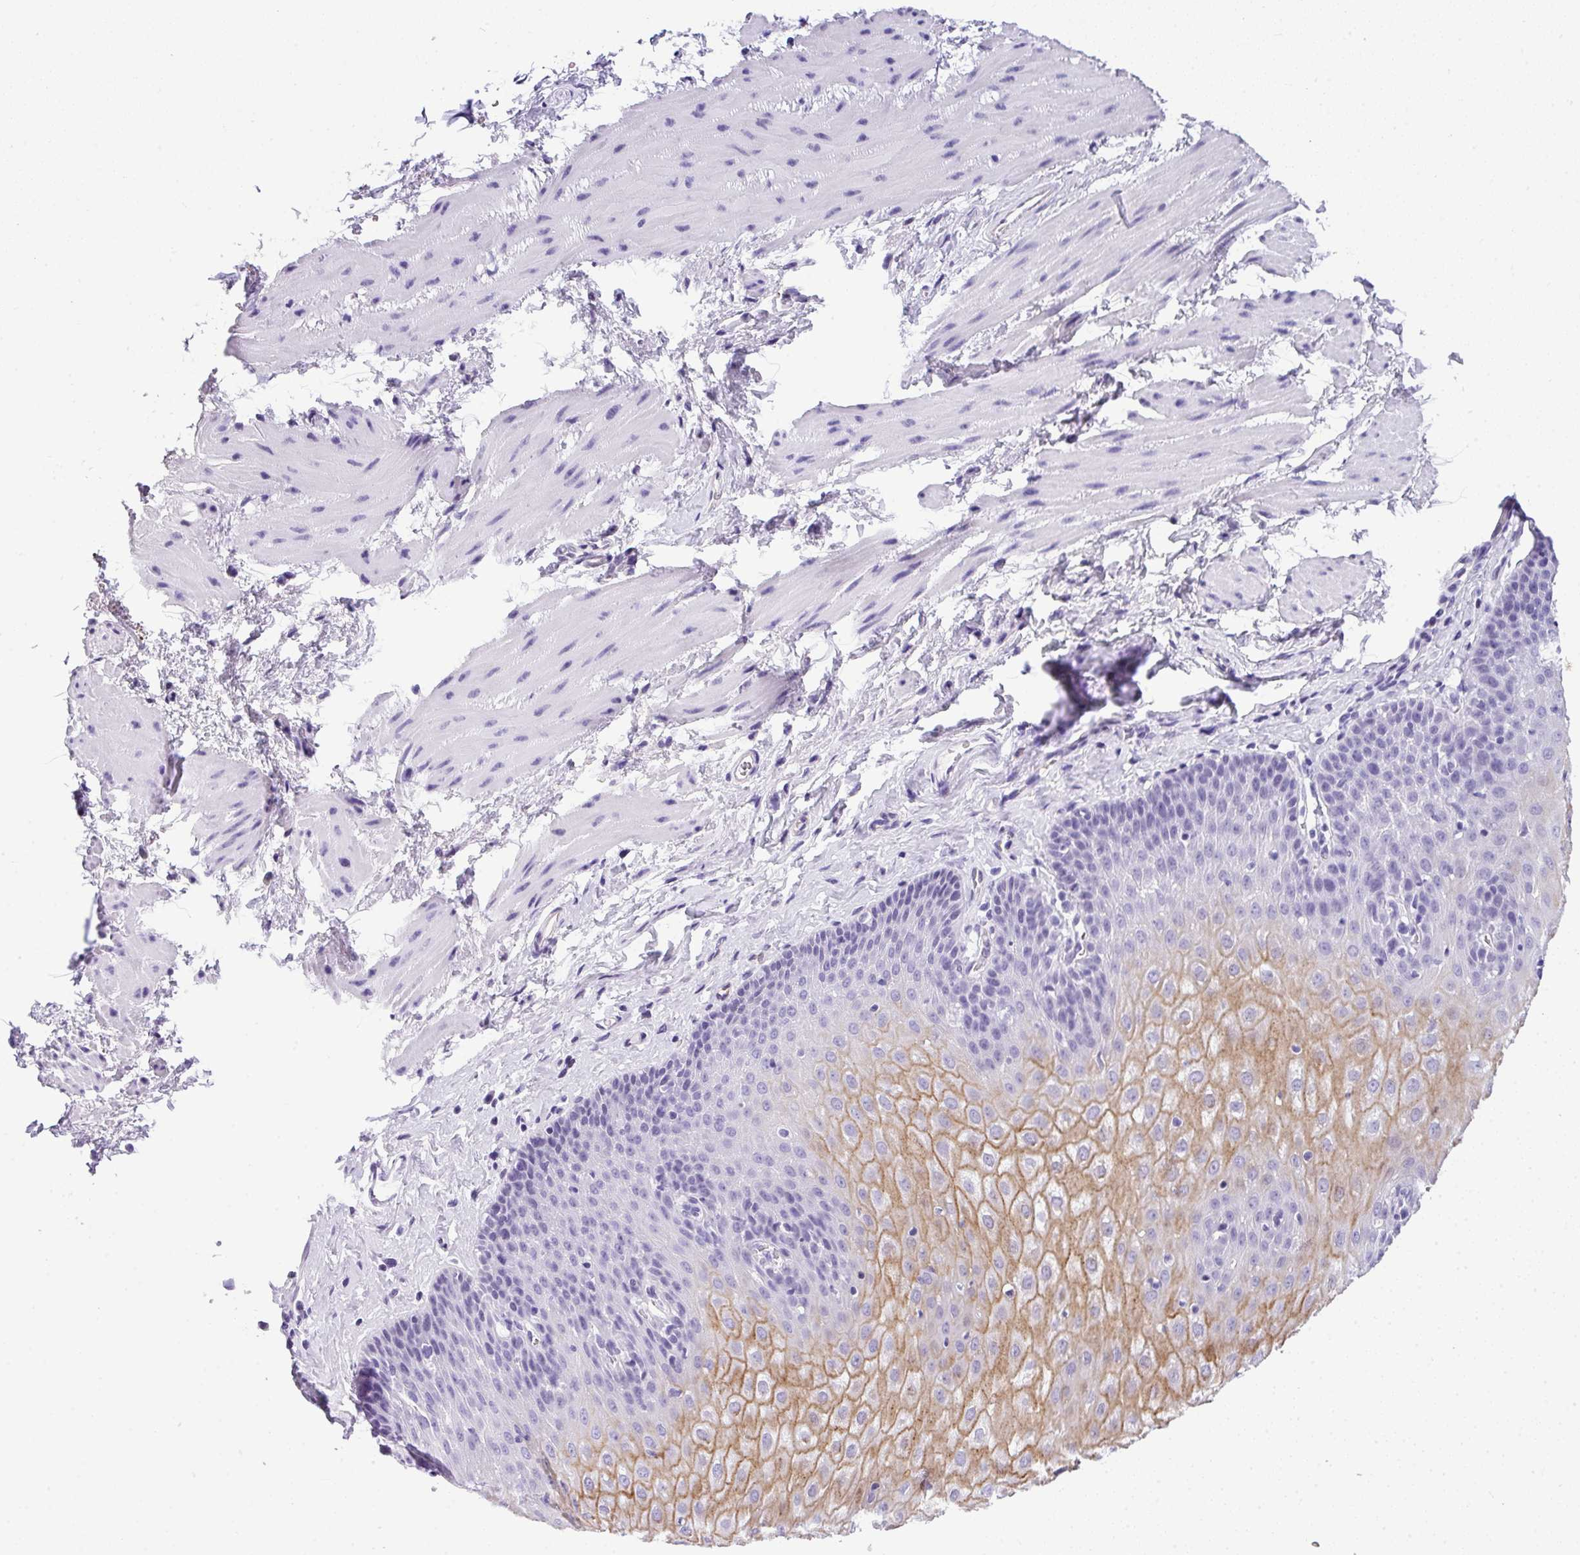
{"staining": {"intensity": "moderate", "quantity": "25%-75%", "location": "cytoplasmic/membranous"}, "tissue": "esophagus", "cell_type": "Squamous epithelial cells", "image_type": "normal", "snomed": [{"axis": "morphology", "description": "Normal tissue, NOS"}, {"axis": "topography", "description": "Esophagus"}], "caption": "Protein analysis of unremarkable esophagus displays moderate cytoplasmic/membranous staining in approximately 25%-75% of squamous epithelial cells.", "gene": "MUC21", "patient": {"sex": "female", "age": 61}}